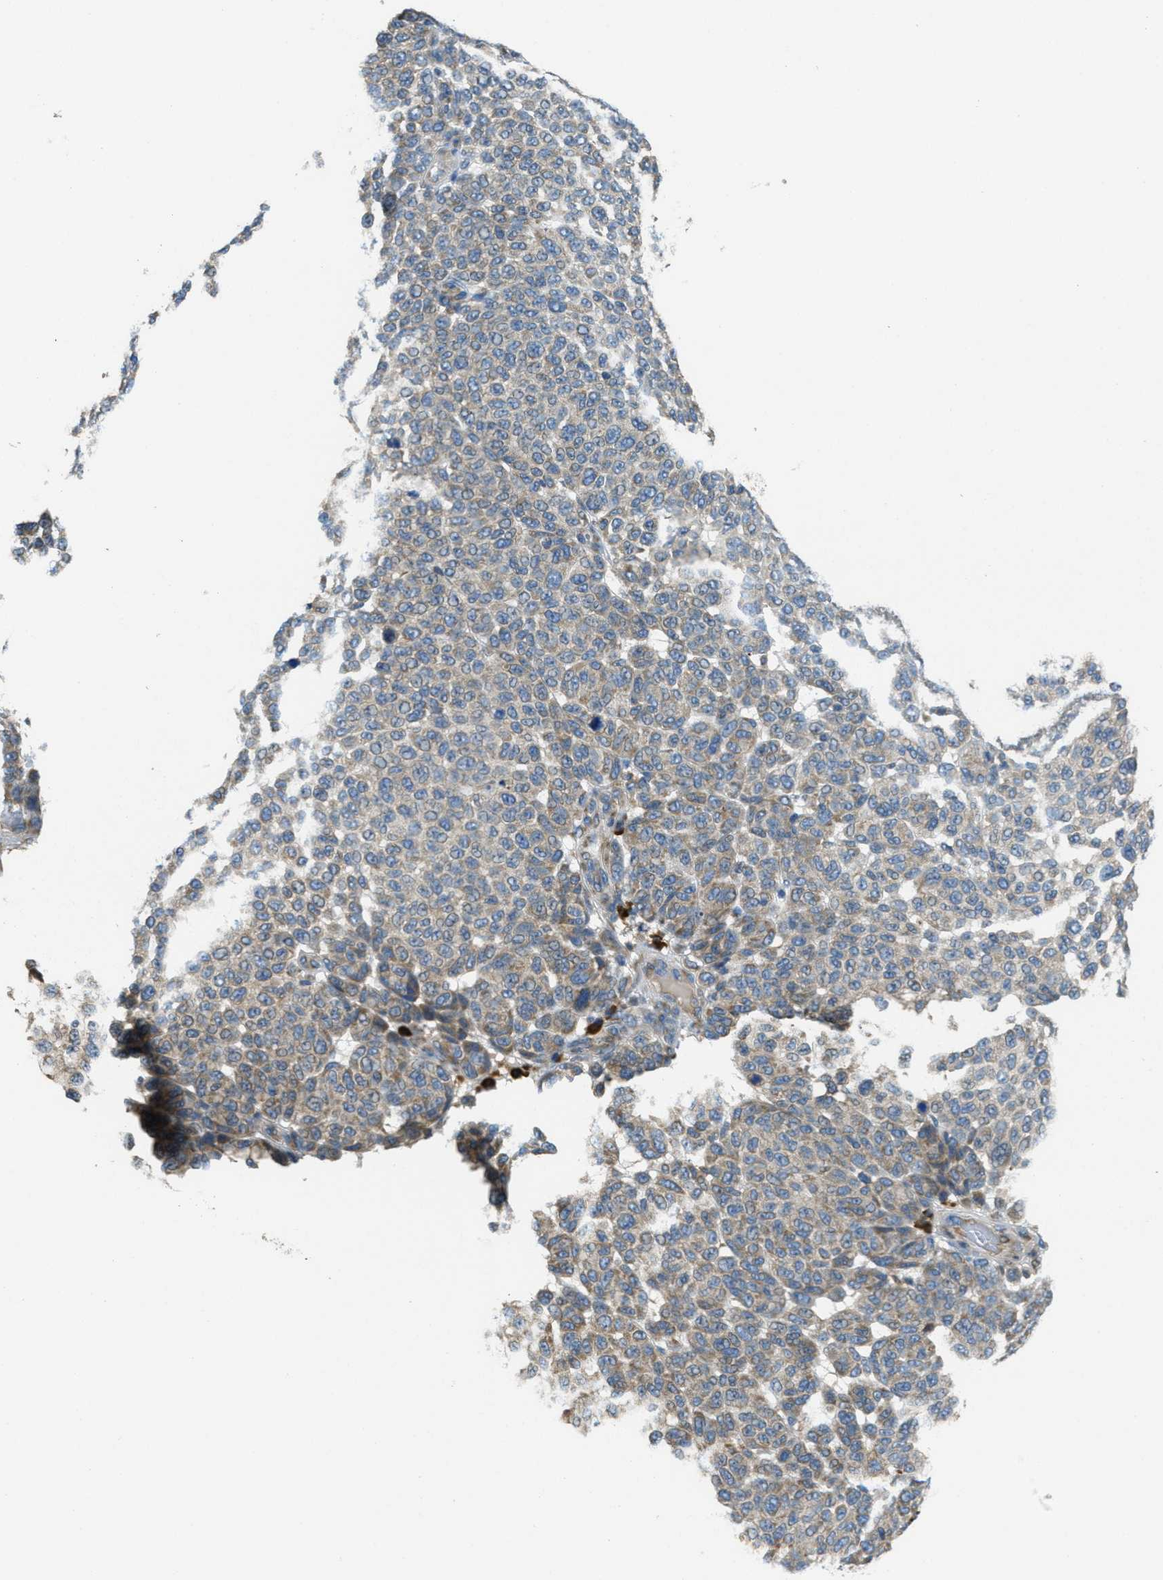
{"staining": {"intensity": "weak", "quantity": "<25%", "location": "cytoplasmic/membranous"}, "tissue": "melanoma", "cell_type": "Tumor cells", "image_type": "cancer", "snomed": [{"axis": "morphology", "description": "Malignant melanoma, NOS"}, {"axis": "topography", "description": "Skin"}], "caption": "Immunohistochemical staining of human melanoma displays no significant staining in tumor cells.", "gene": "SSR1", "patient": {"sex": "male", "age": 59}}